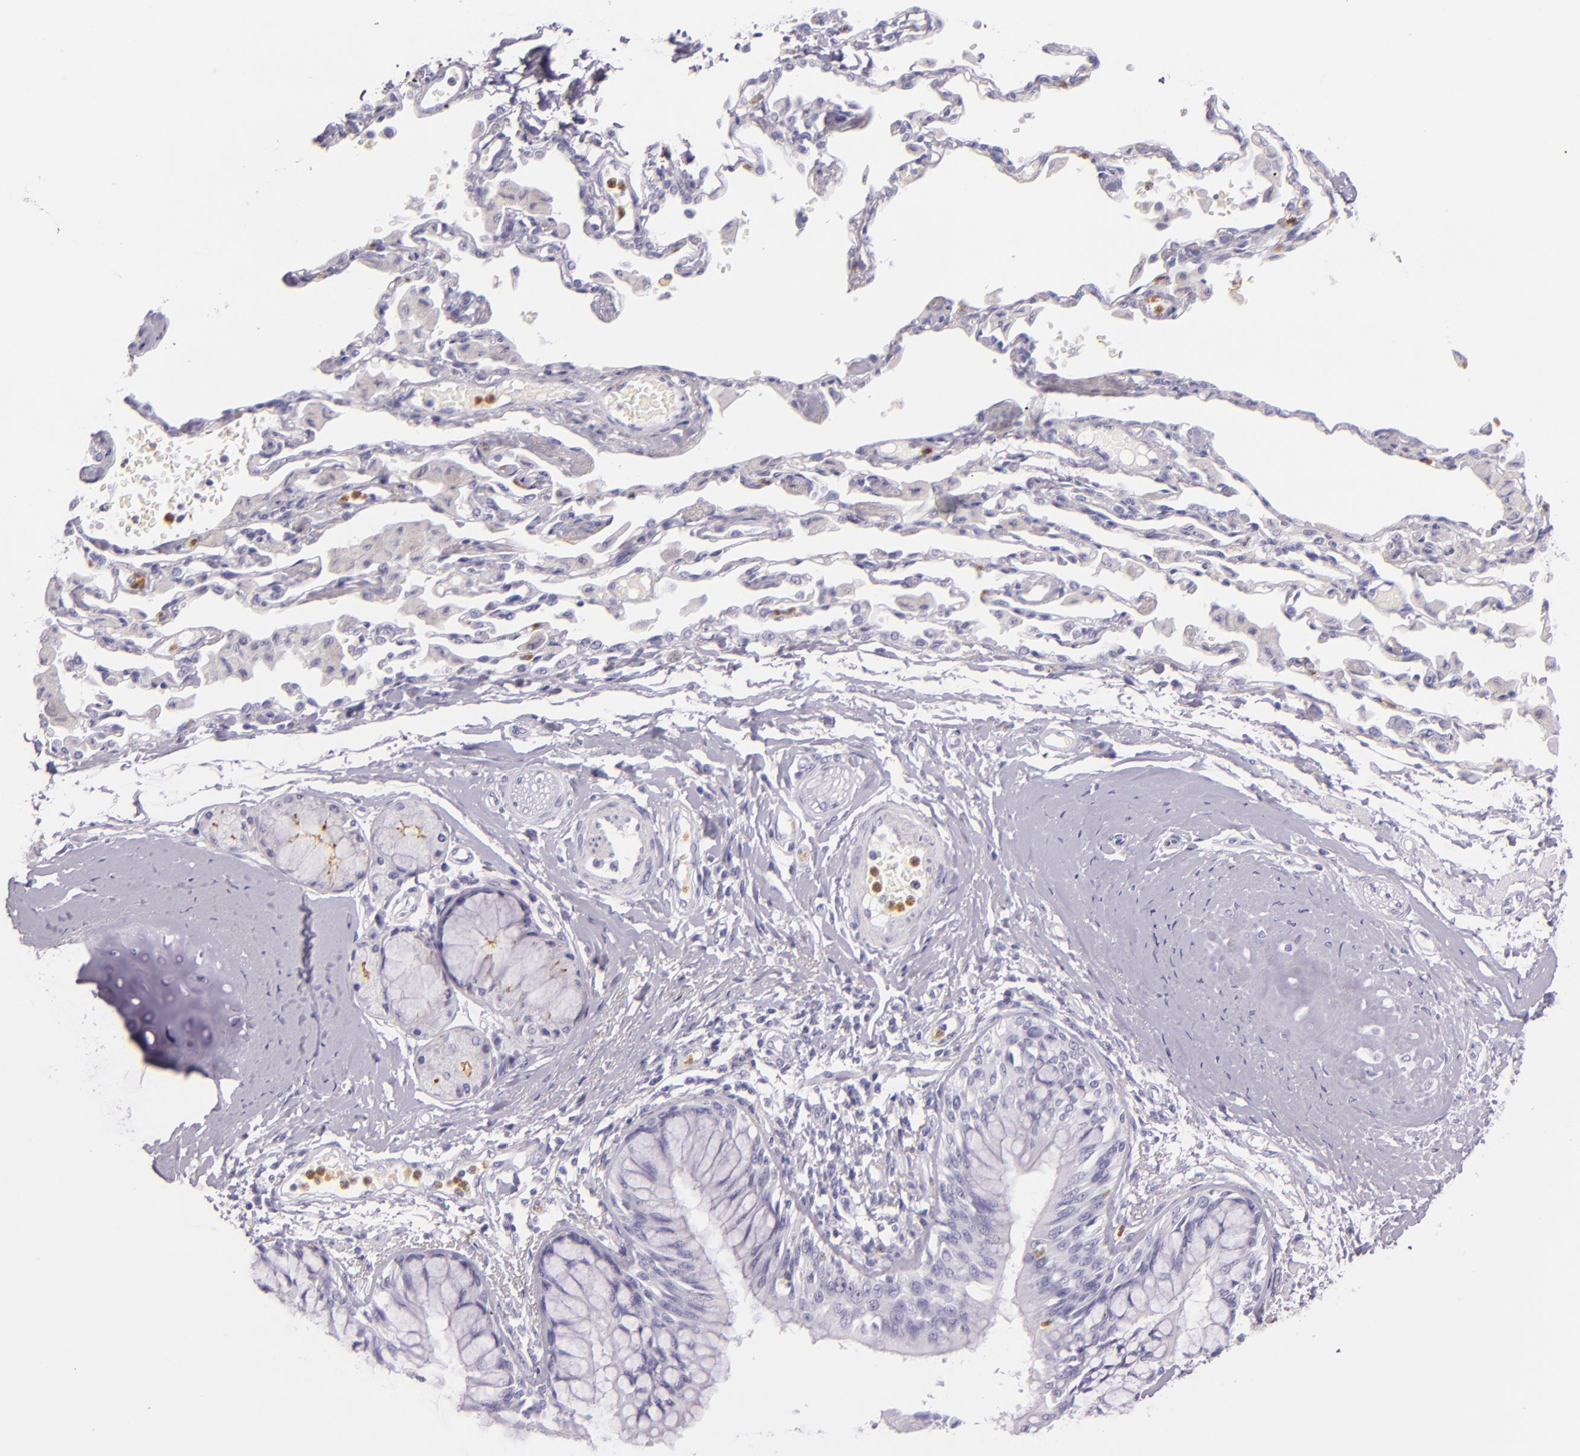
{"staining": {"intensity": "negative", "quantity": "none", "location": "none"}, "tissue": "bronchus", "cell_type": "Respiratory epithelial cells", "image_type": "normal", "snomed": [{"axis": "morphology", "description": "Normal tissue, NOS"}, {"axis": "topography", "description": "Cartilage tissue"}, {"axis": "topography", "description": "Bronchus"}, {"axis": "topography", "description": "Lung"}, {"axis": "topography", "description": "Peripheral nerve tissue"}], "caption": "Normal bronchus was stained to show a protein in brown. There is no significant expression in respiratory epithelial cells. The staining was performed using DAB (3,3'-diaminobenzidine) to visualize the protein expression in brown, while the nuclei were stained in blue with hematoxylin (Magnification: 20x).", "gene": "CEACAM1", "patient": {"sex": "female", "age": 49}}